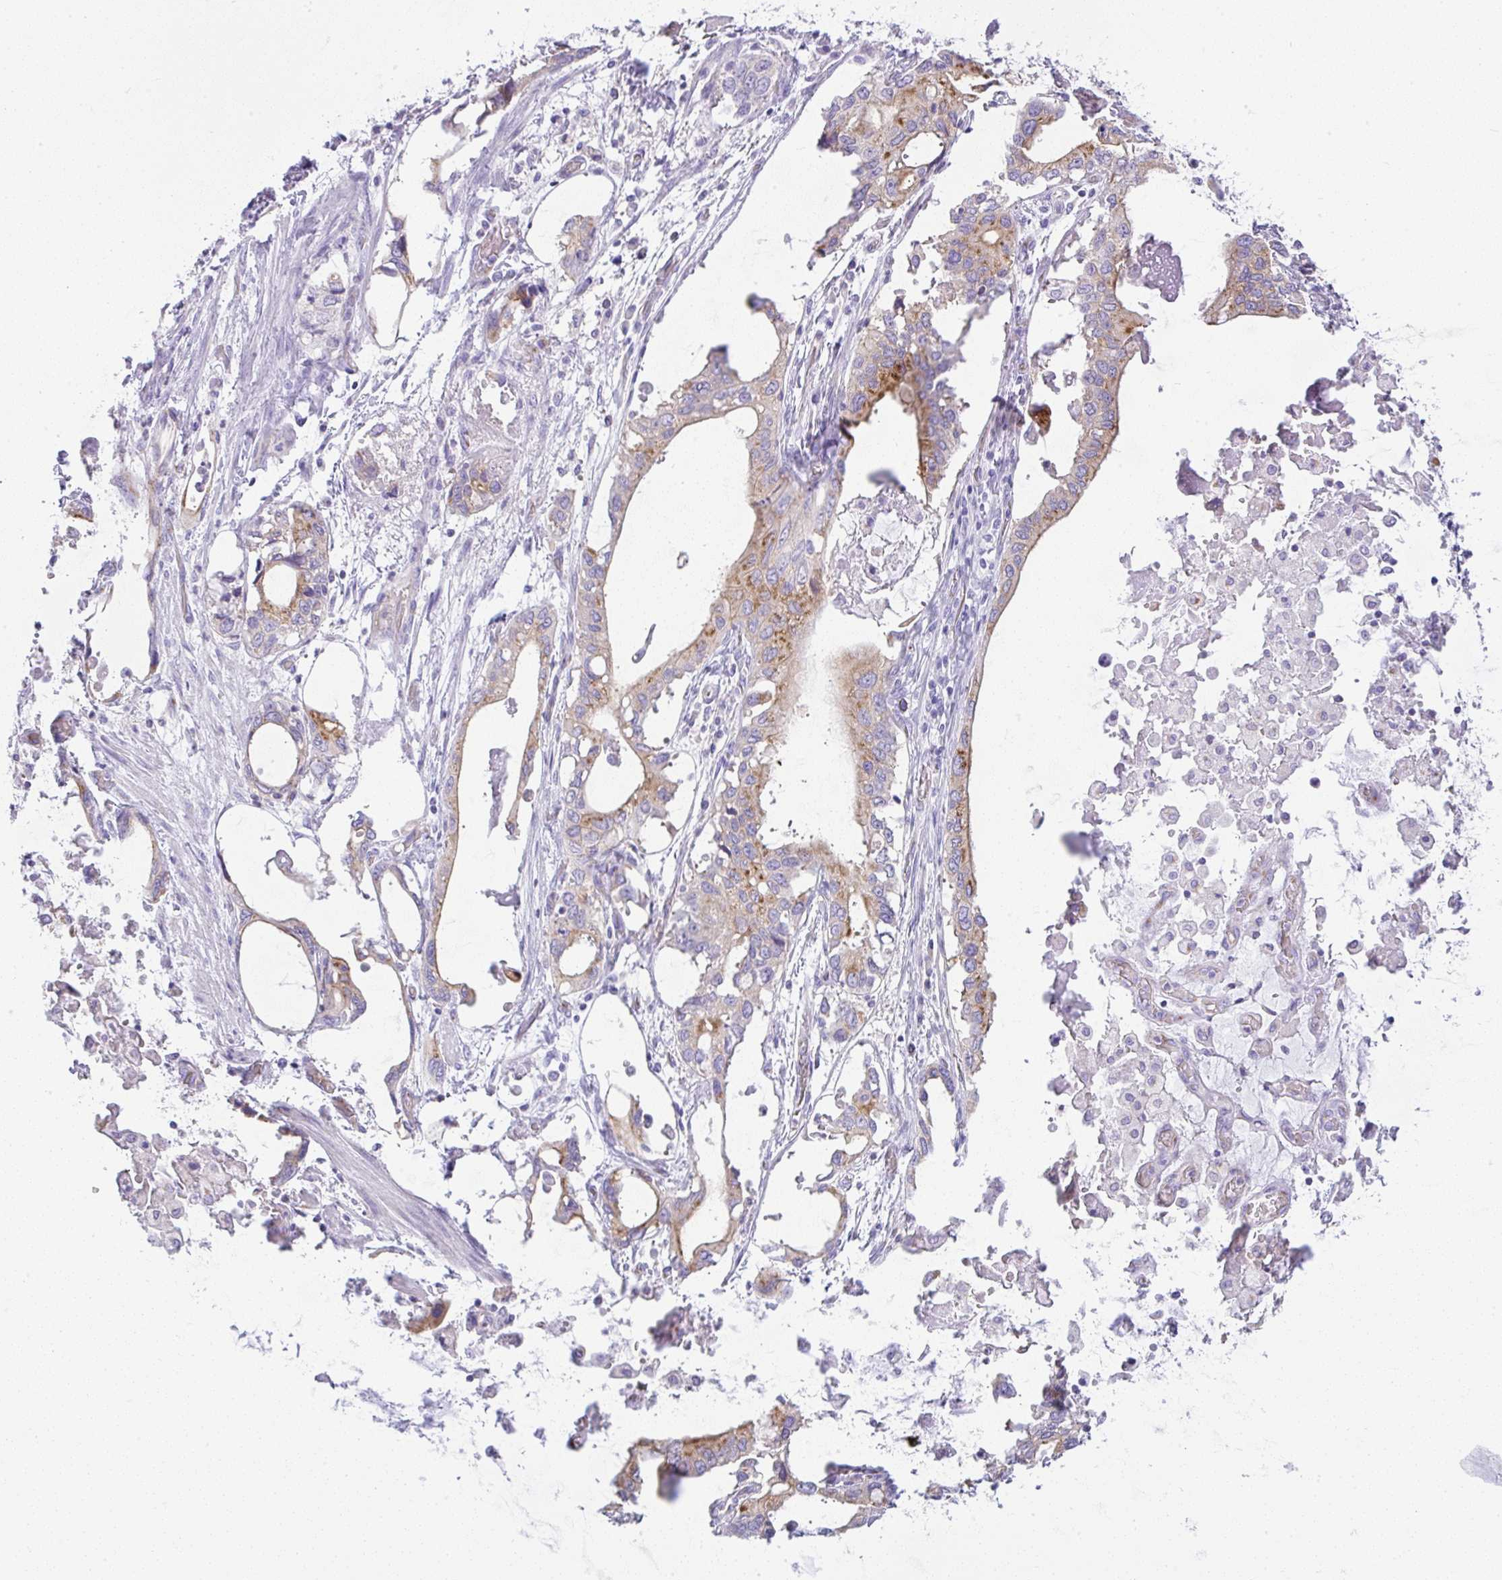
{"staining": {"intensity": "moderate", "quantity": "25%-75%", "location": "cytoplasmic/membranous"}, "tissue": "stomach cancer", "cell_type": "Tumor cells", "image_type": "cancer", "snomed": [{"axis": "morphology", "description": "Adenocarcinoma, NOS"}, {"axis": "topography", "description": "Stomach, upper"}], "caption": "Protein expression analysis of stomach adenocarcinoma demonstrates moderate cytoplasmic/membranous staining in about 25%-75% of tumor cells.", "gene": "FAM177A1", "patient": {"sex": "male", "age": 74}}